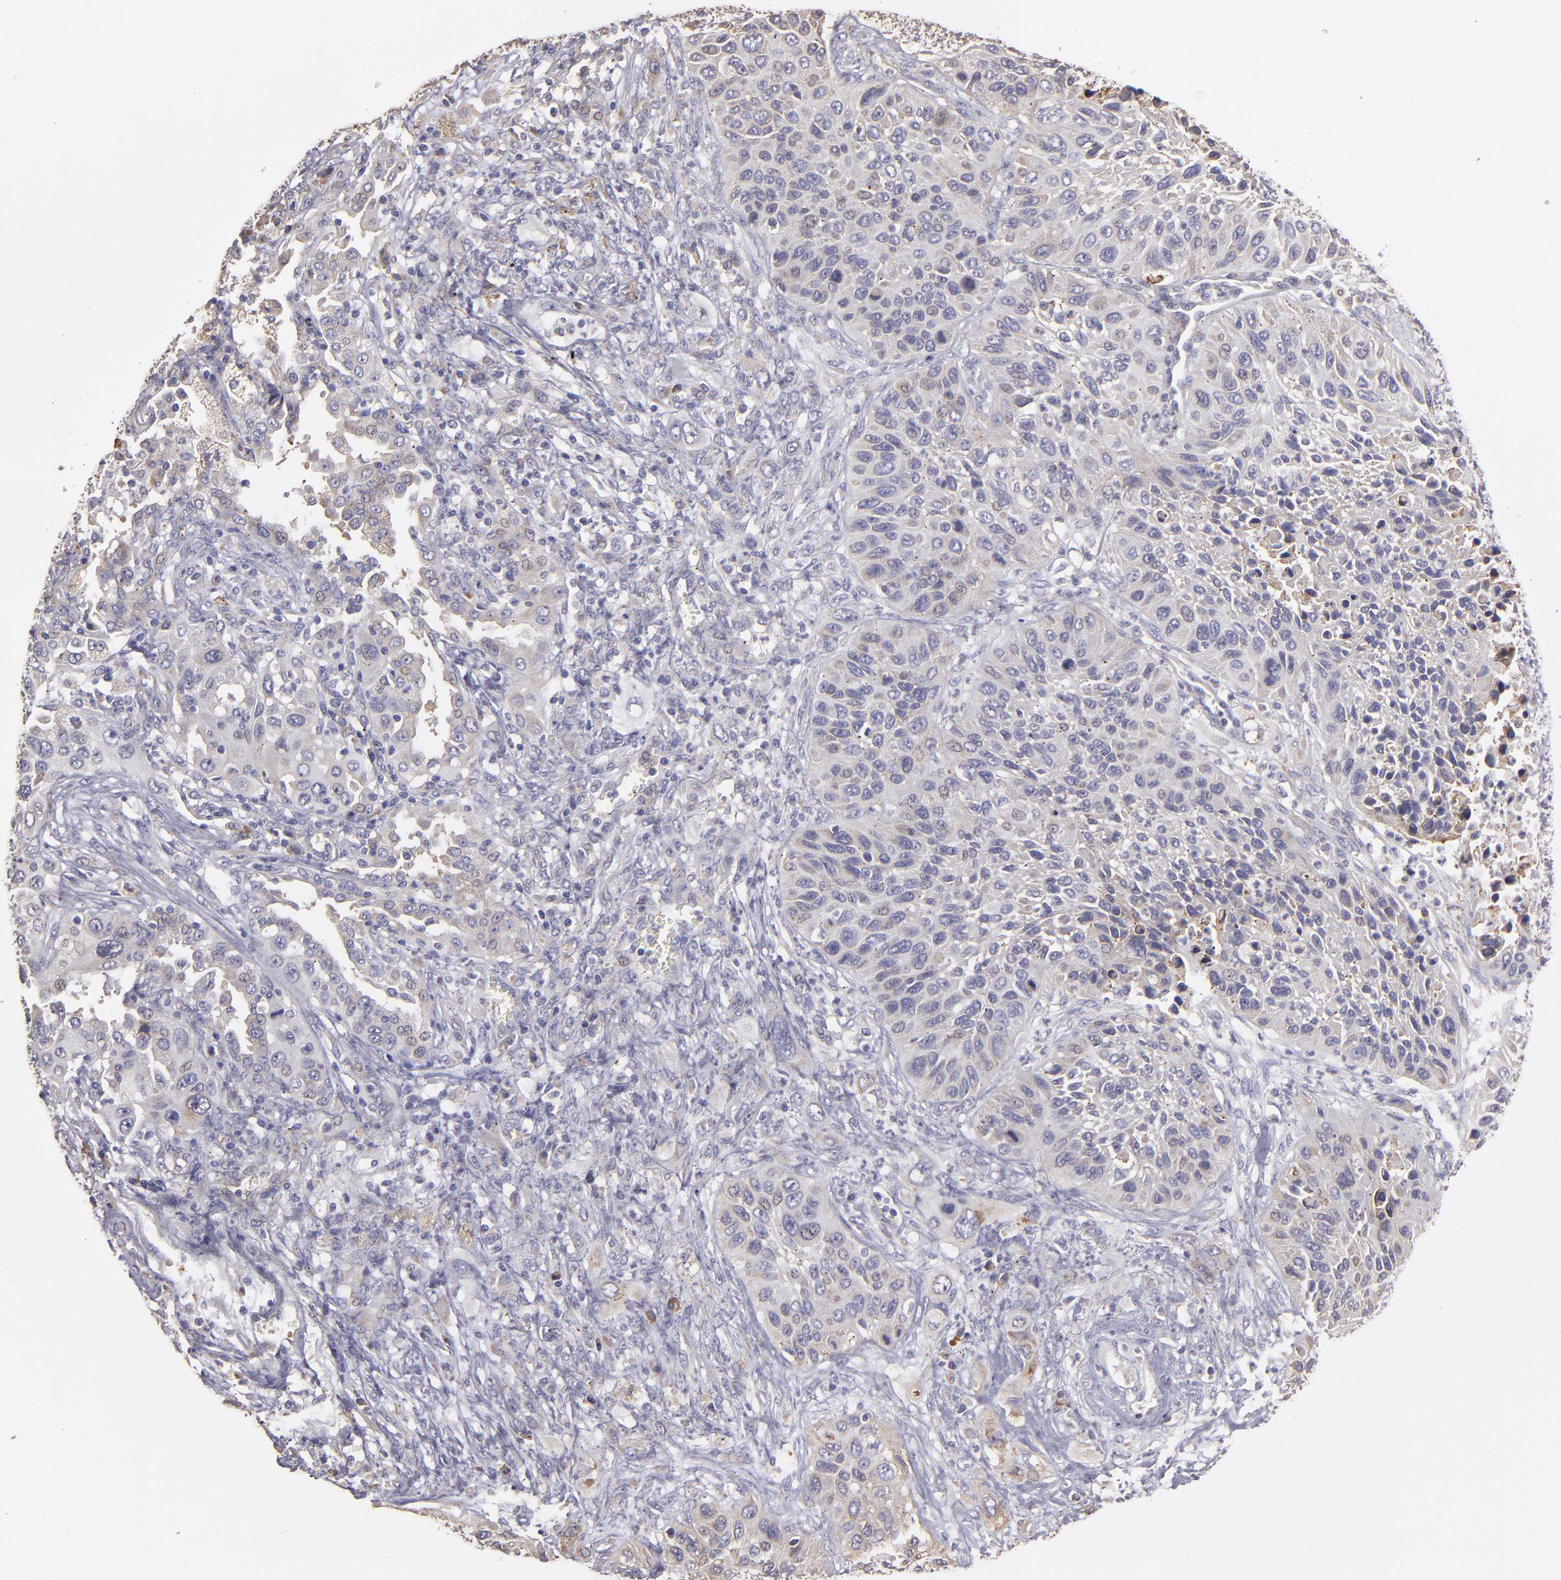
{"staining": {"intensity": "weak", "quantity": ">75%", "location": "cytoplasmic/membranous"}, "tissue": "lung cancer", "cell_type": "Tumor cells", "image_type": "cancer", "snomed": [{"axis": "morphology", "description": "Squamous cell carcinoma, NOS"}, {"axis": "topography", "description": "Lung"}], "caption": "A brown stain highlights weak cytoplasmic/membranous expression of a protein in lung cancer tumor cells. (brown staining indicates protein expression, while blue staining denotes nuclei).", "gene": "CALR", "patient": {"sex": "female", "age": 76}}